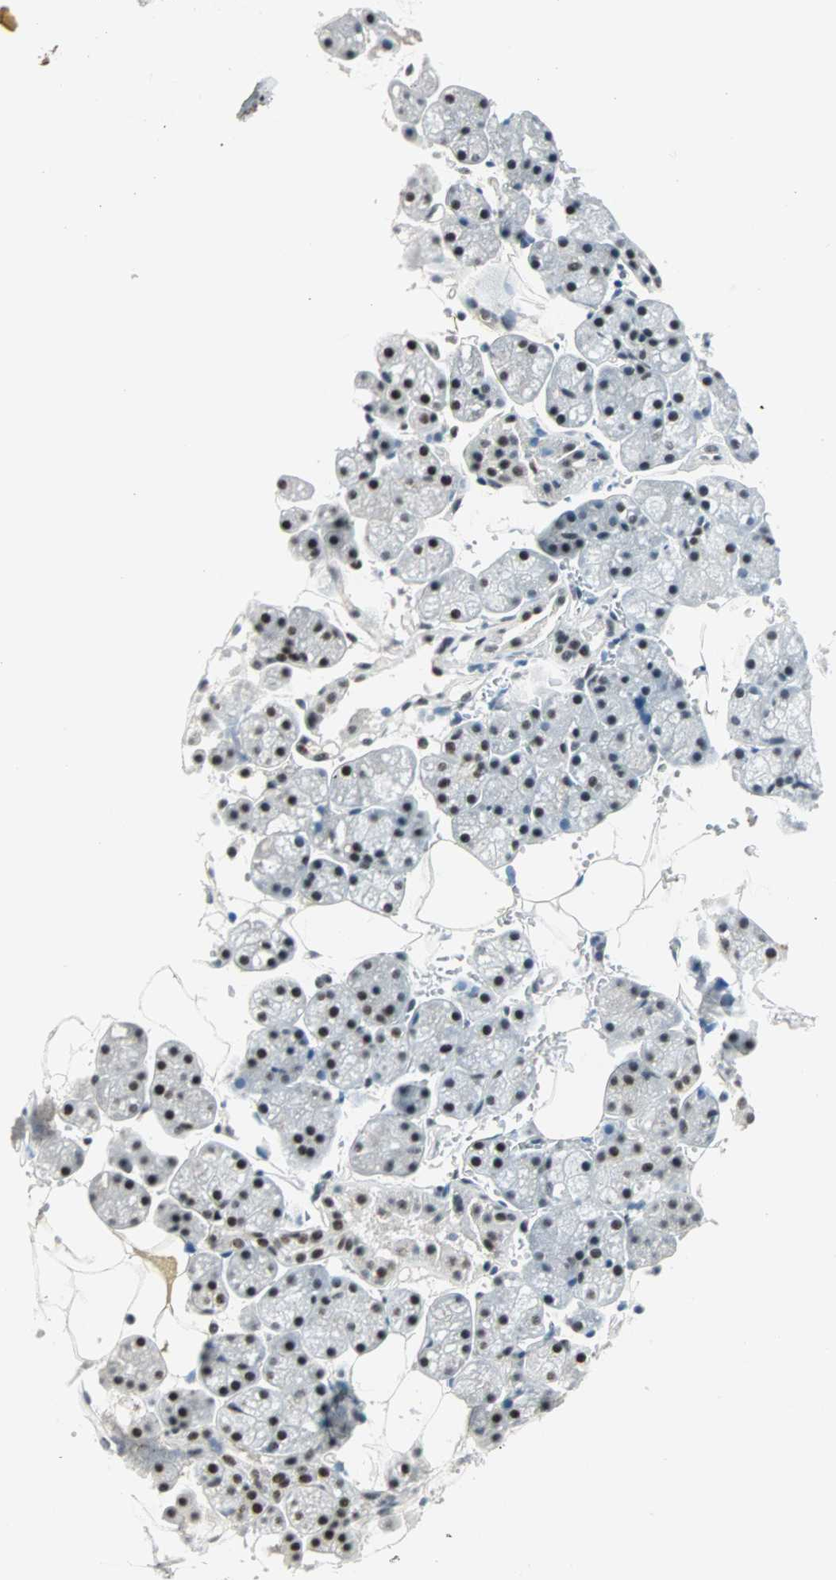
{"staining": {"intensity": "weak", "quantity": "25%-75%", "location": "nuclear"}, "tissue": "salivary gland", "cell_type": "Glandular cells", "image_type": "normal", "snomed": [{"axis": "morphology", "description": "Normal tissue, NOS"}, {"axis": "topography", "description": "Salivary gland"}], "caption": "Glandular cells show low levels of weak nuclear staining in about 25%-75% of cells in benign human salivary gland. Immunohistochemistry (ihc) stains the protein of interest in brown and the nuclei are stained blue.", "gene": "SIN3A", "patient": {"sex": "male", "age": 62}}